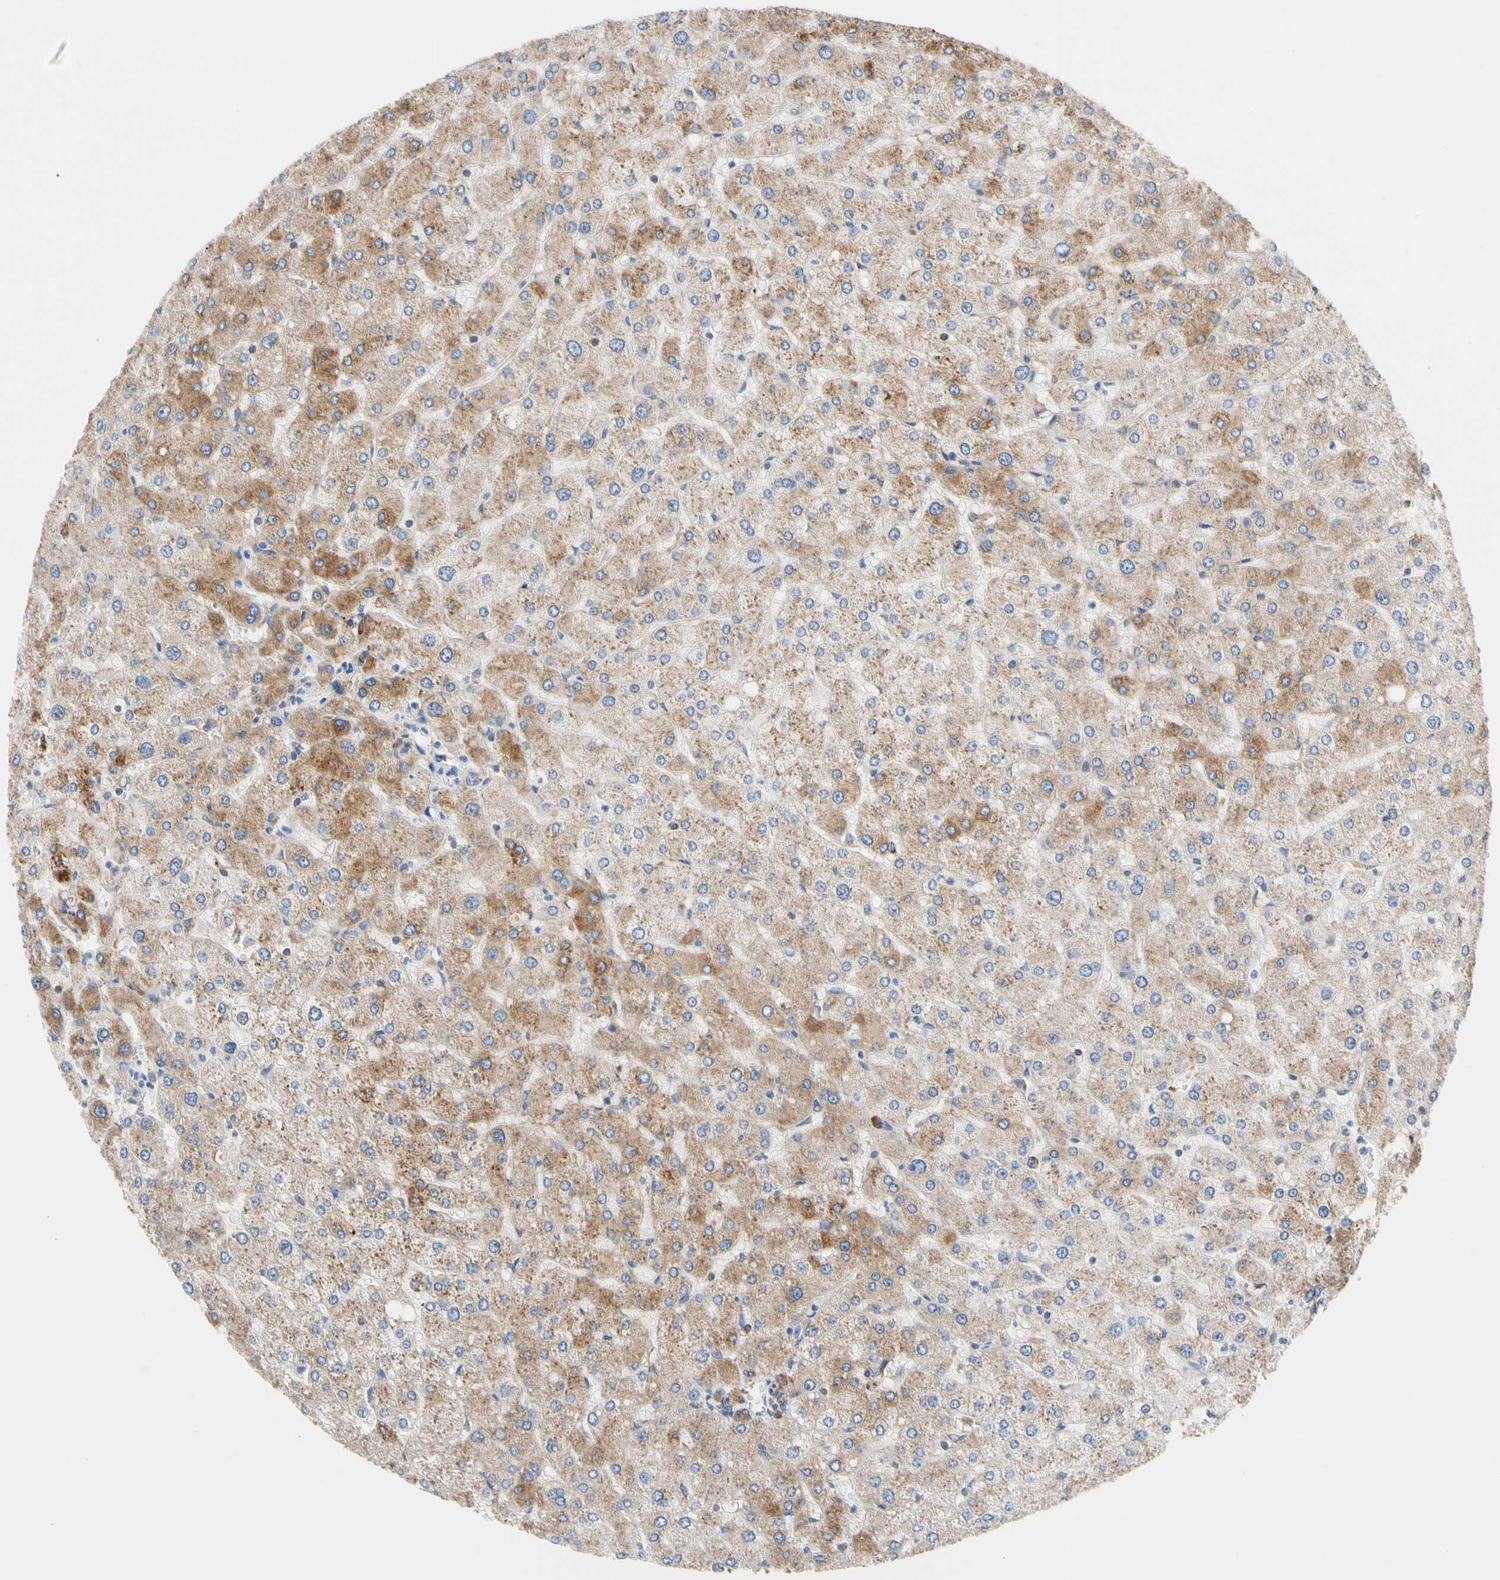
{"staining": {"intensity": "moderate", "quantity": ">75%", "location": "cytoplasmic/membranous"}, "tissue": "liver", "cell_type": "Cholangiocytes", "image_type": "normal", "snomed": [{"axis": "morphology", "description": "Normal tissue, NOS"}, {"axis": "topography", "description": "Liver"}], "caption": "Benign liver displays moderate cytoplasmic/membranous expression in about >75% of cholangiocytes, visualized by immunohistochemistry. The staining is performed using DAB (3,3'-diaminobenzidine) brown chromogen to label protein expression. The nuclei are counter-stained blue using hematoxylin.", "gene": "GPHN", "patient": {"sex": "male", "age": 55}}